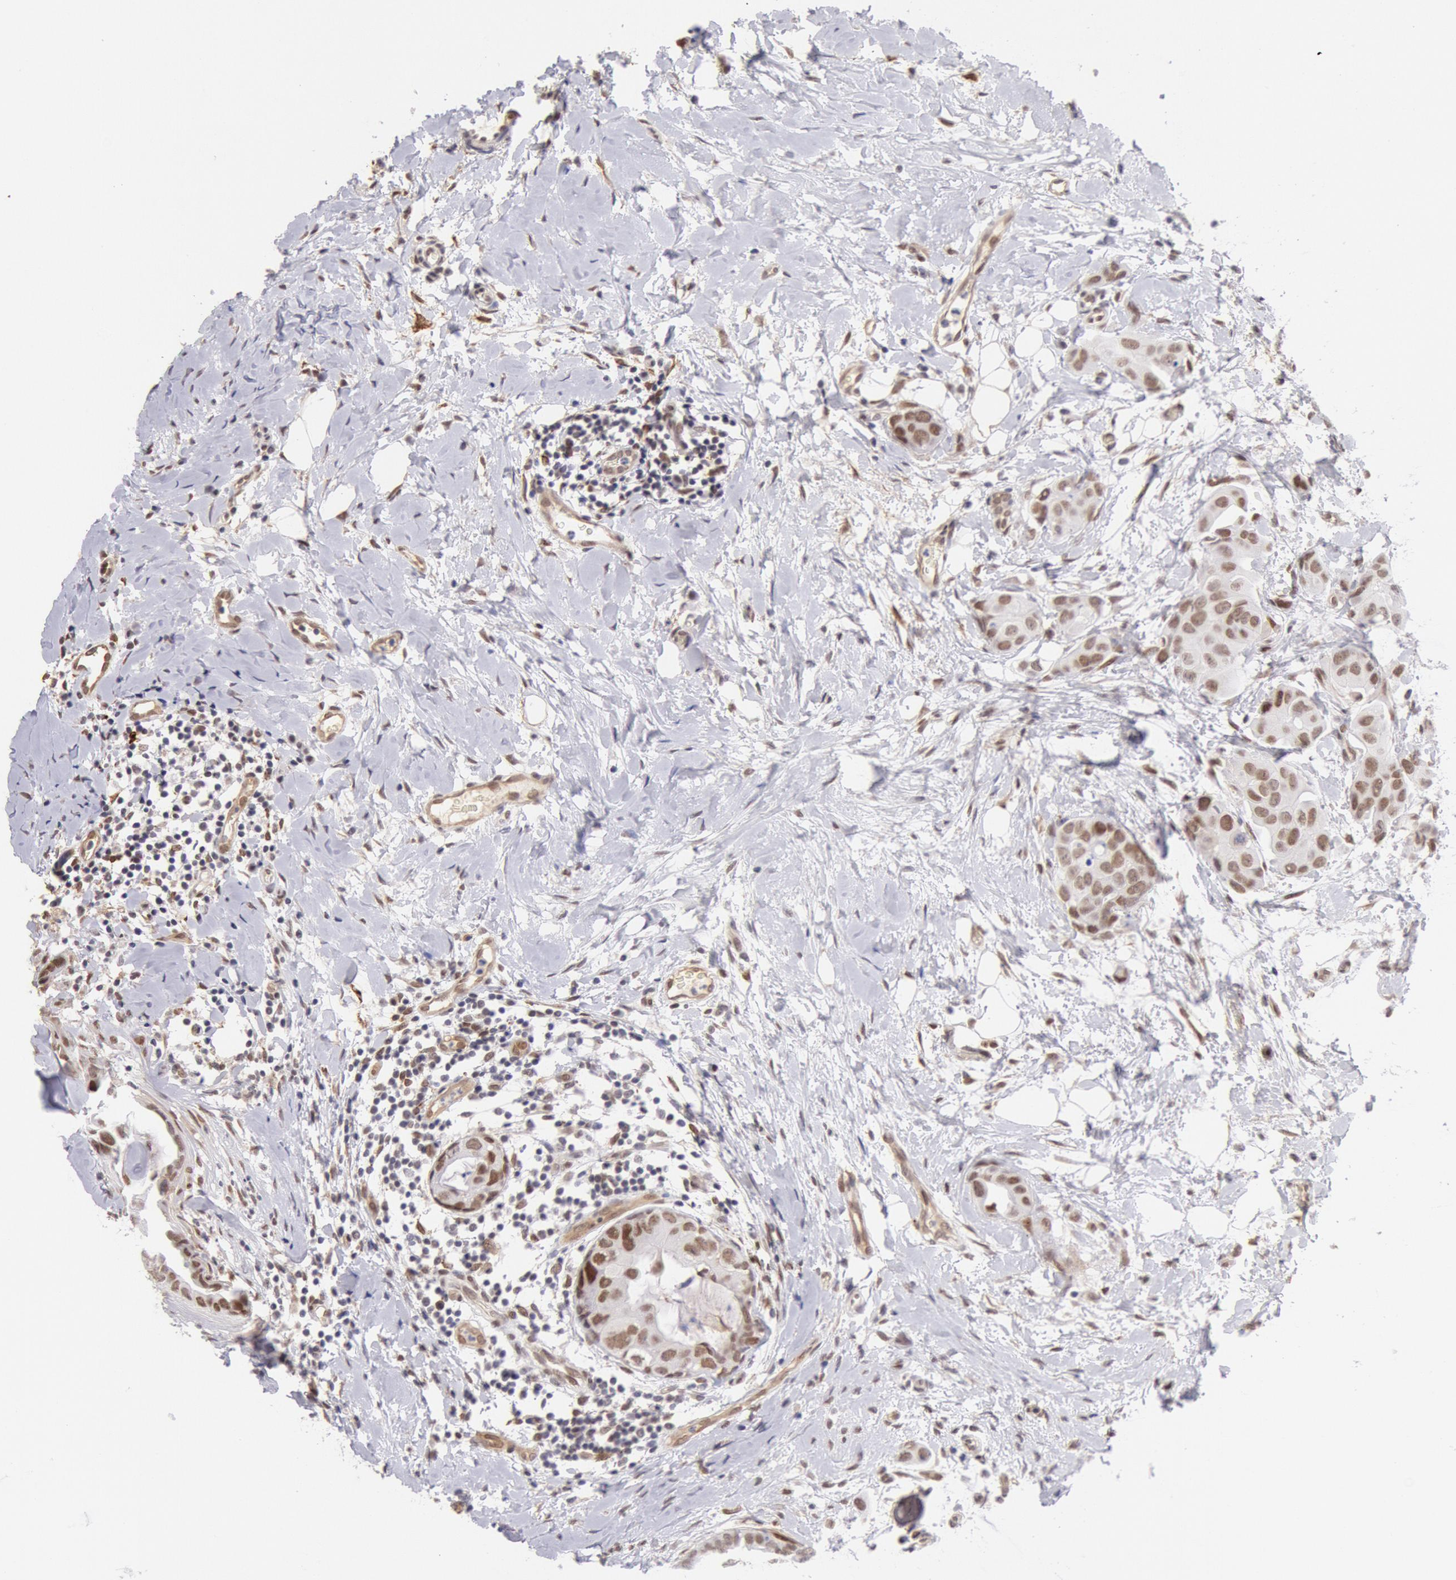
{"staining": {"intensity": "moderate", "quantity": ">75%", "location": "nuclear"}, "tissue": "breast cancer", "cell_type": "Tumor cells", "image_type": "cancer", "snomed": [{"axis": "morphology", "description": "Duct carcinoma"}, {"axis": "topography", "description": "Breast"}], "caption": "This histopathology image reveals IHC staining of breast cancer (infiltrating ductal carcinoma), with medium moderate nuclear staining in about >75% of tumor cells.", "gene": "CDKN2B", "patient": {"sex": "female", "age": 40}}